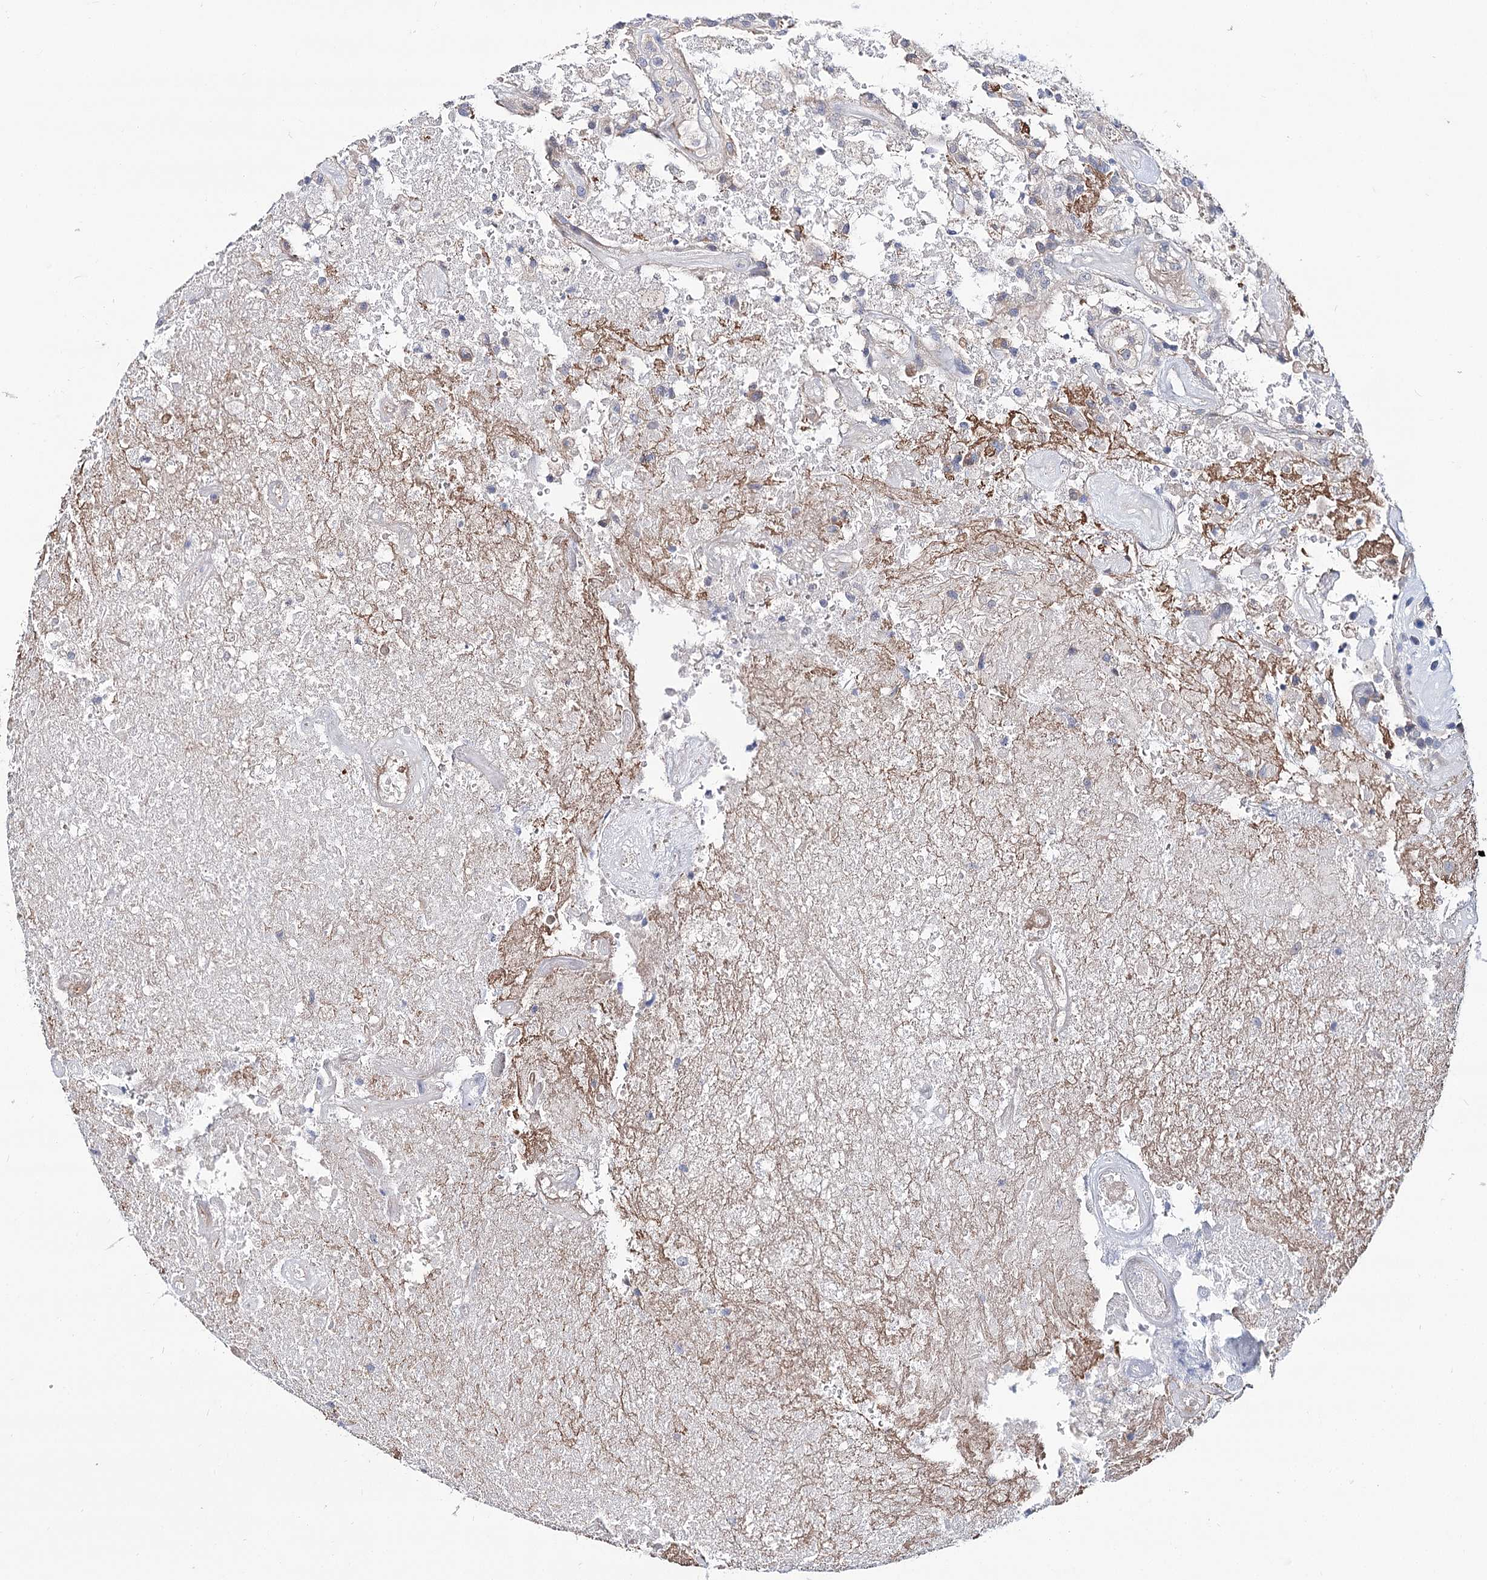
{"staining": {"intensity": "negative", "quantity": "none", "location": "none"}, "tissue": "glioma", "cell_type": "Tumor cells", "image_type": "cancer", "snomed": [{"axis": "morphology", "description": "Glioma, malignant, High grade"}, {"axis": "topography", "description": "Brain"}], "caption": "DAB immunohistochemical staining of human glioma demonstrates no significant expression in tumor cells.", "gene": "UGP2", "patient": {"sex": "female", "age": 57}}